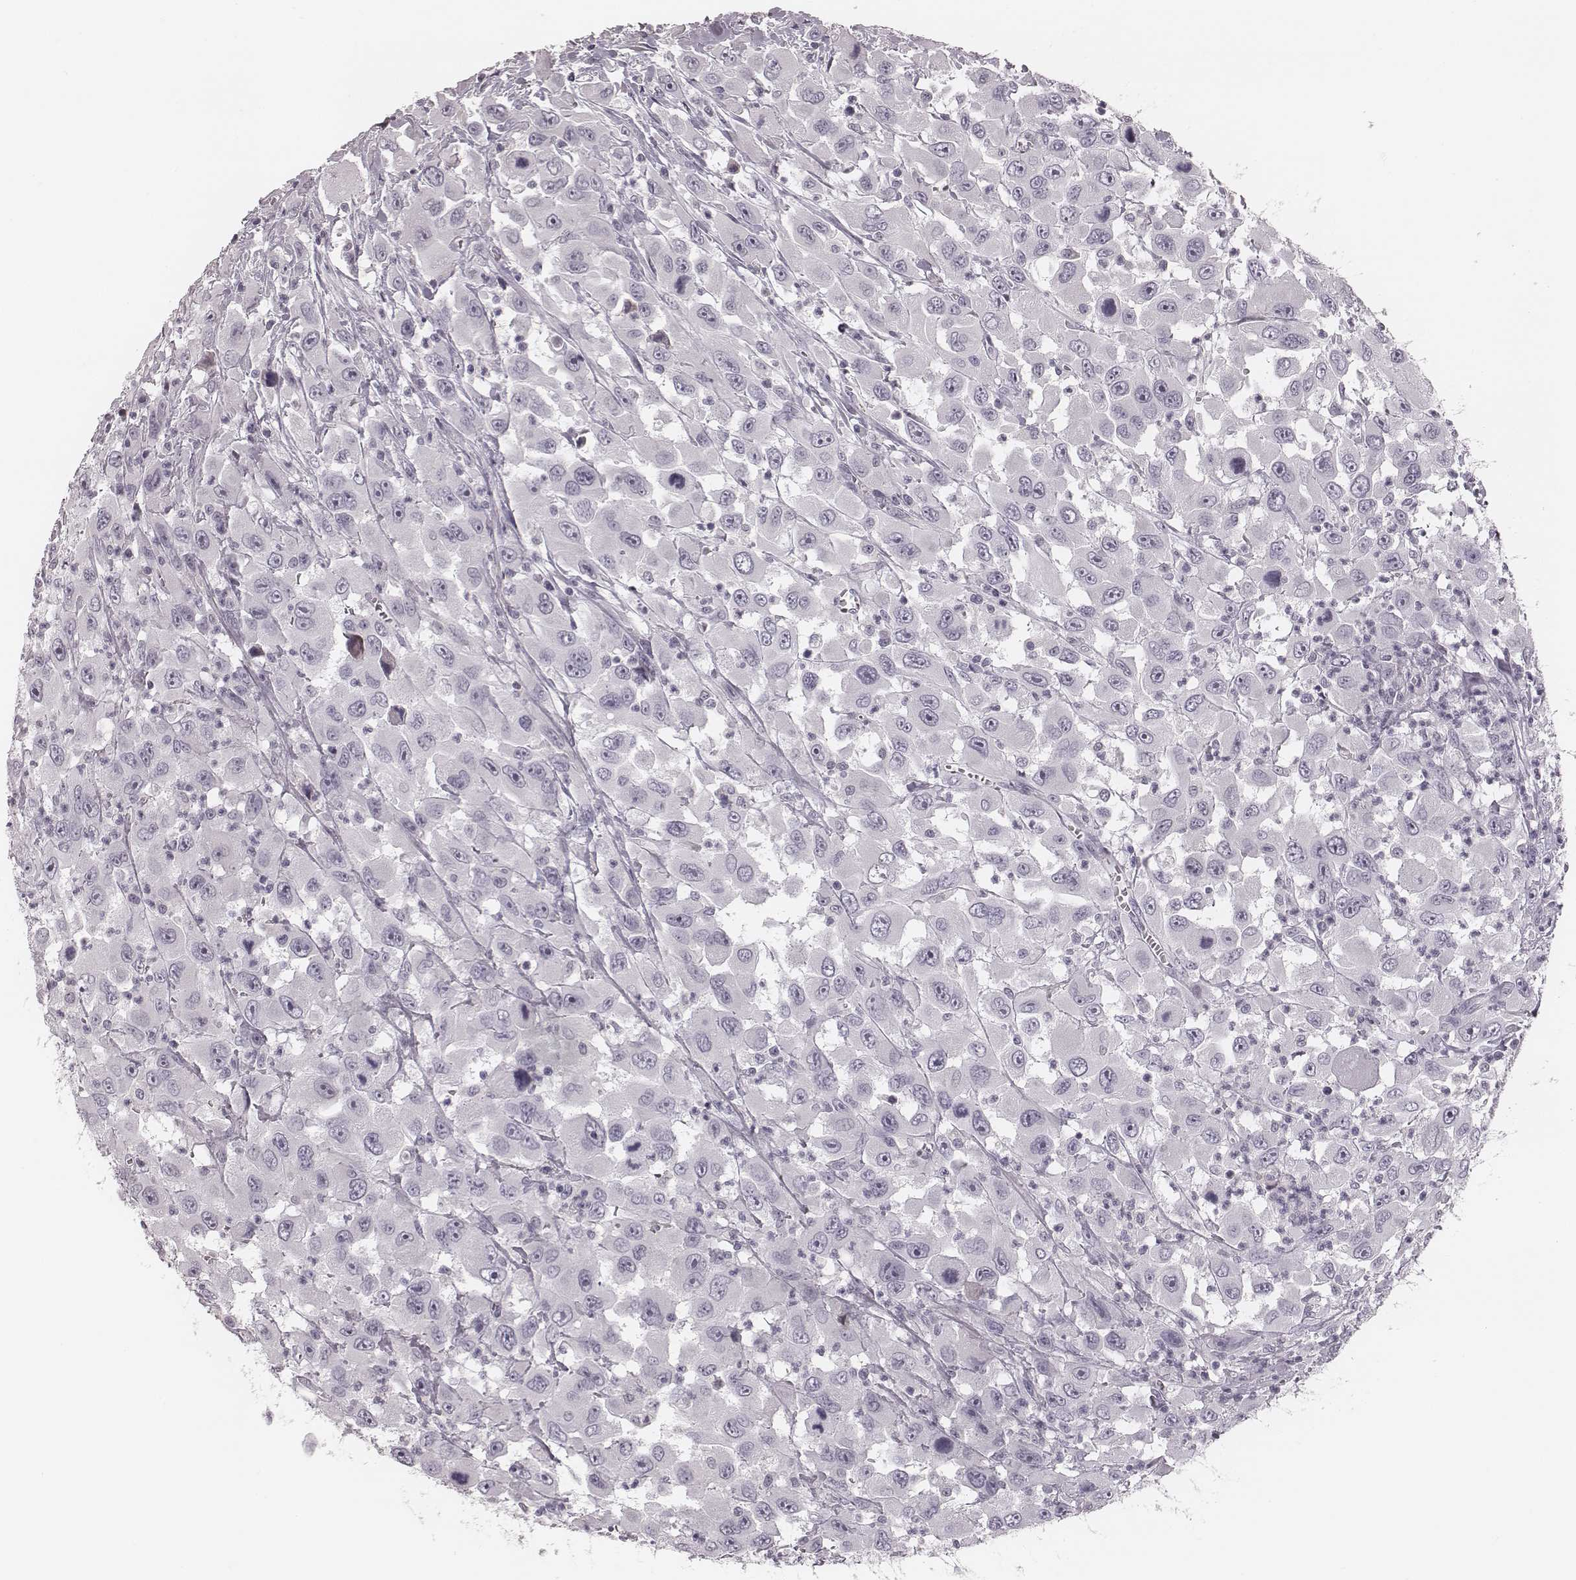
{"staining": {"intensity": "negative", "quantity": "none", "location": "none"}, "tissue": "head and neck cancer", "cell_type": "Tumor cells", "image_type": "cancer", "snomed": [{"axis": "morphology", "description": "Squamous cell carcinoma, NOS"}, {"axis": "morphology", "description": "Squamous cell carcinoma, metastatic, NOS"}, {"axis": "topography", "description": "Oral tissue"}, {"axis": "topography", "description": "Head-Neck"}], "caption": "Immunohistochemistry (IHC) histopathology image of human head and neck cancer (squamous cell carcinoma) stained for a protein (brown), which exhibits no expression in tumor cells.", "gene": "S100Z", "patient": {"sex": "female", "age": 85}}